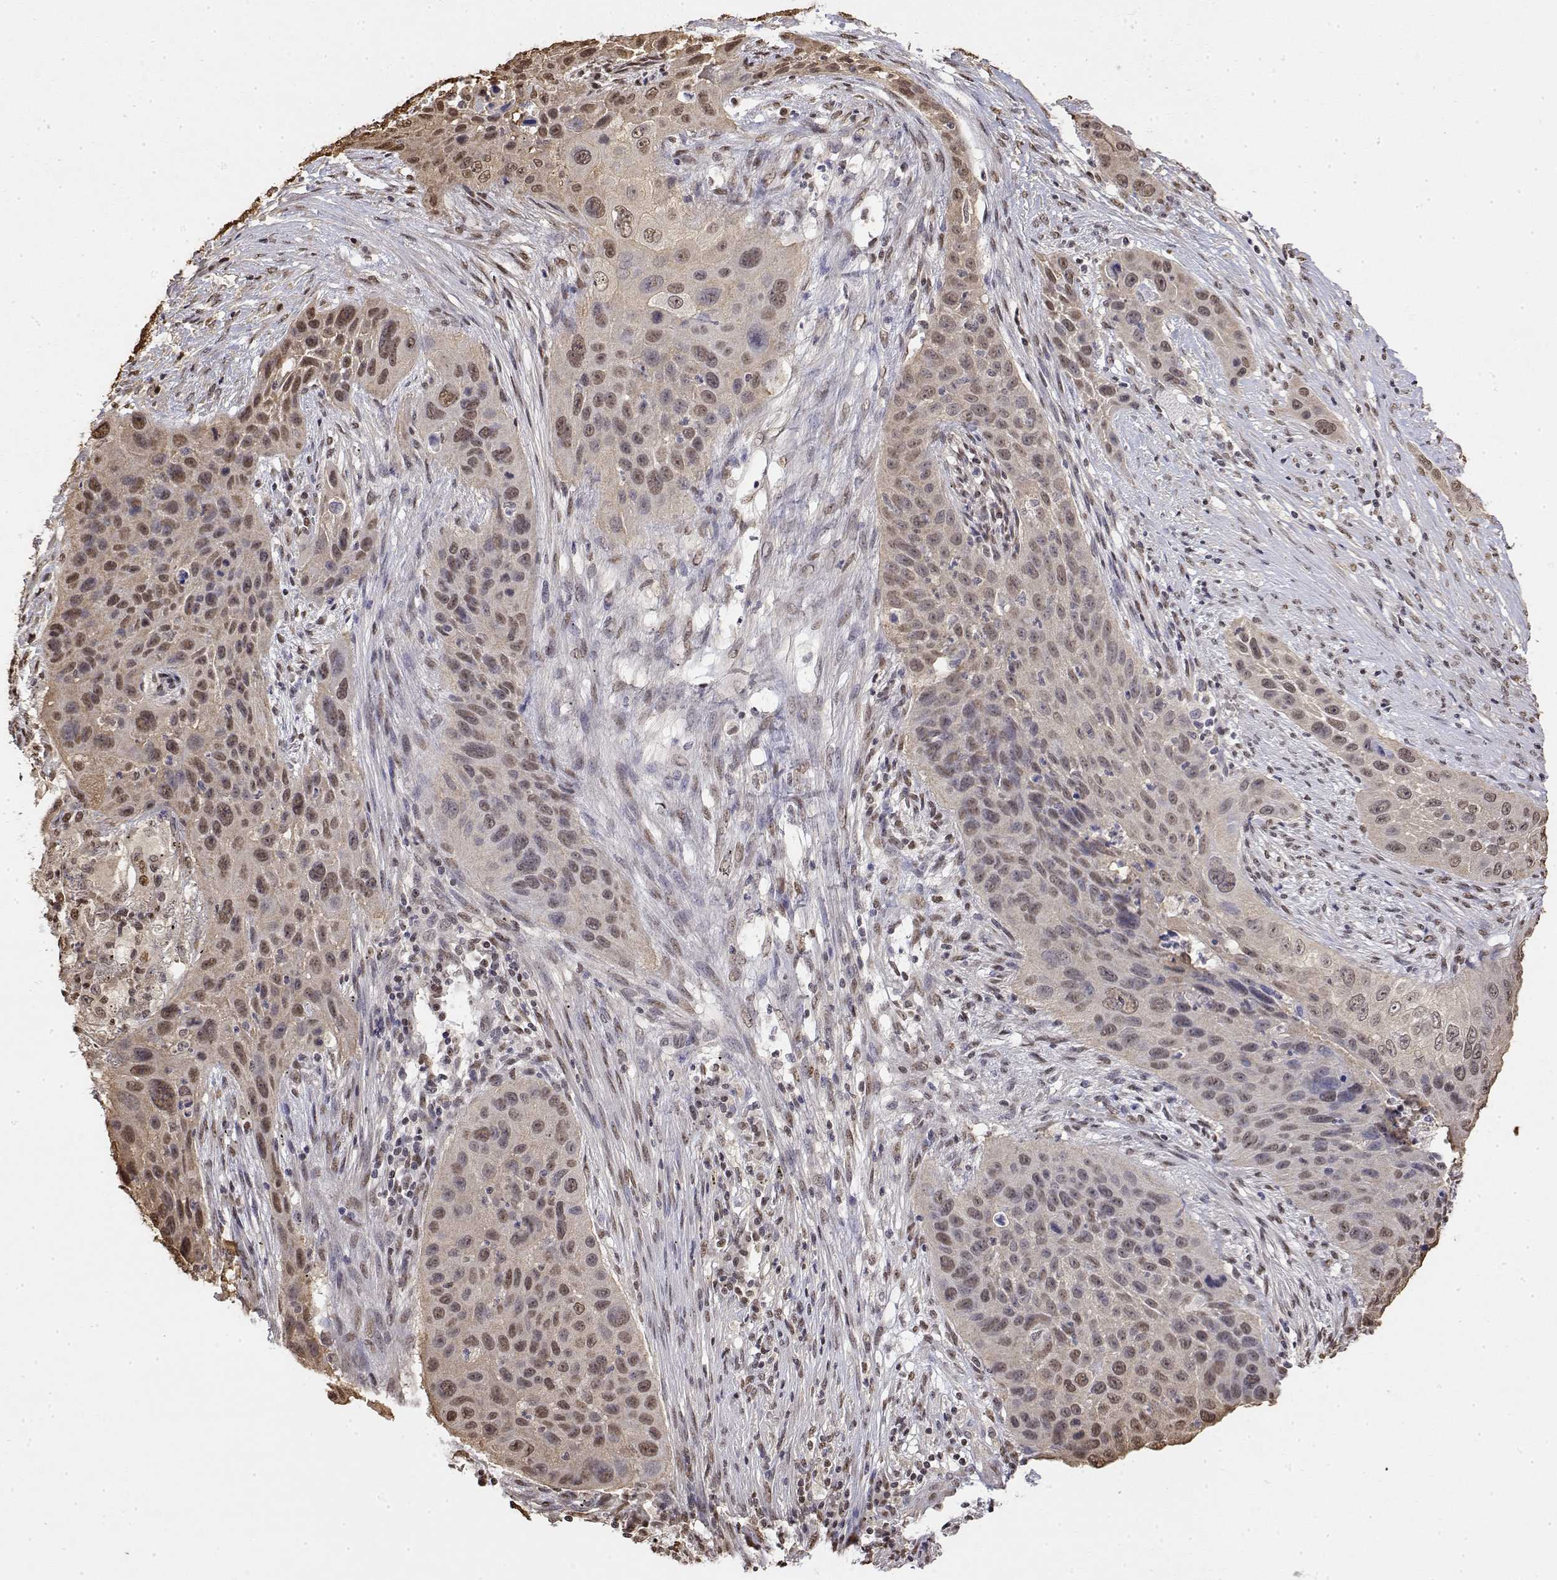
{"staining": {"intensity": "moderate", "quantity": ">75%", "location": "nuclear"}, "tissue": "lung cancer", "cell_type": "Tumor cells", "image_type": "cancer", "snomed": [{"axis": "morphology", "description": "Squamous cell carcinoma, NOS"}, {"axis": "topography", "description": "Lung"}], "caption": "Immunohistochemical staining of lung squamous cell carcinoma shows moderate nuclear protein positivity in about >75% of tumor cells. Using DAB (brown) and hematoxylin (blue) stains, captured at high magnification using brightfield microscopy.", "gene": "TPI1", "patient": {"sex": "male", "age": 63}}